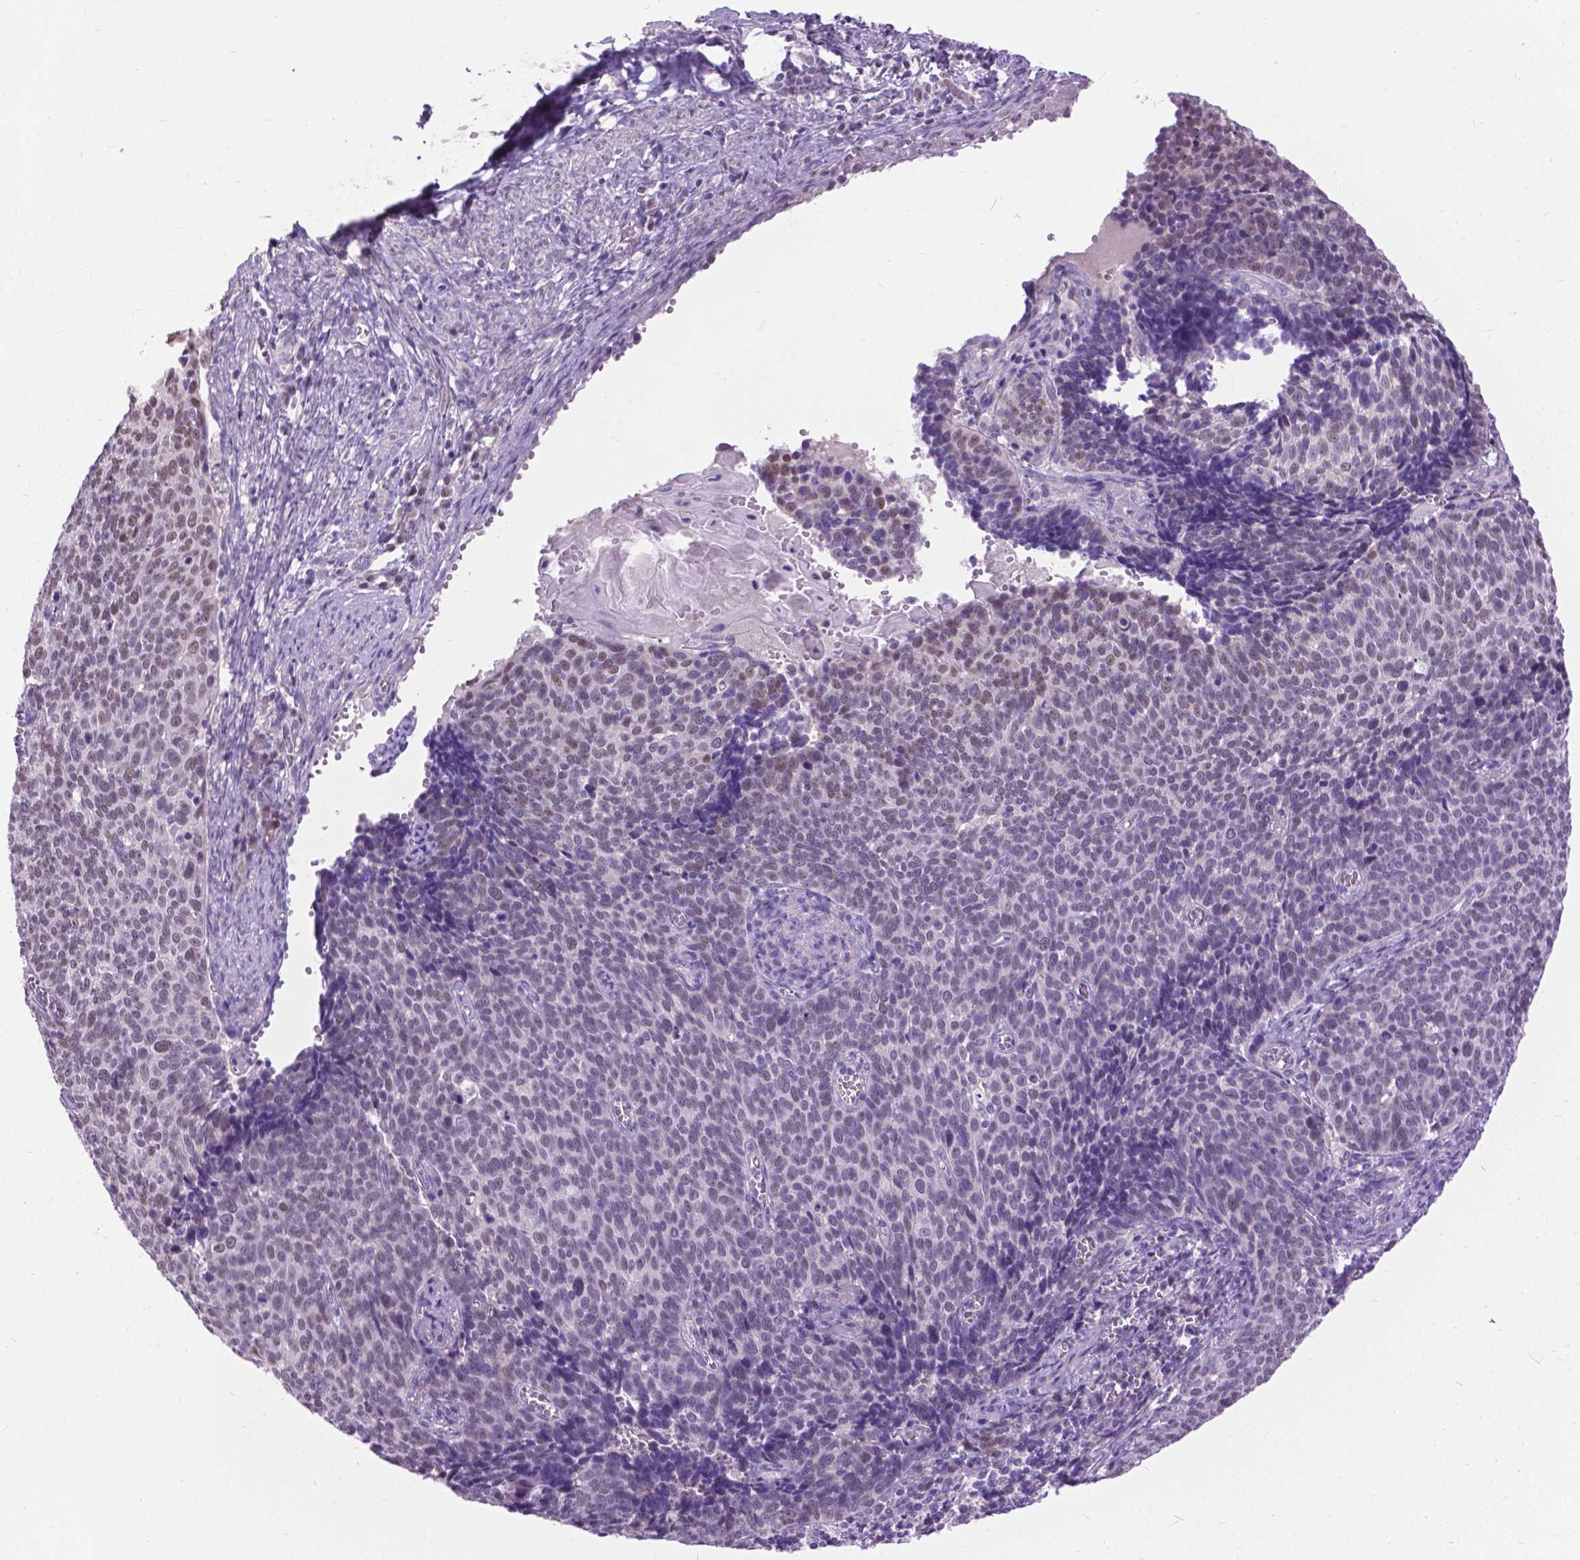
{"staining": {"intensity": "weak", "quantity": "25%-75%", "location": "nuclear"}, "tissue": "cervical cancer", "cell_type": "Tumor cells", "image_type": "cancer", "snomed": [{"axis": "morphology", "description": "Normal tissue, NOS"}, {"axis": "morphology", "description": "Squamous cell carcinoma, NOS"}, {"axis": "topography", "description": "Cervix"}], "caption": "Approximately 25%-75% of tumor cells in human cervical cancer (squamous cell carcinoma) display weak nuclear protein expression as visualized by brown immunohistochemical staining.", "gene": "APCDD1L", "patient": {"sex": "female", "age": 39}}